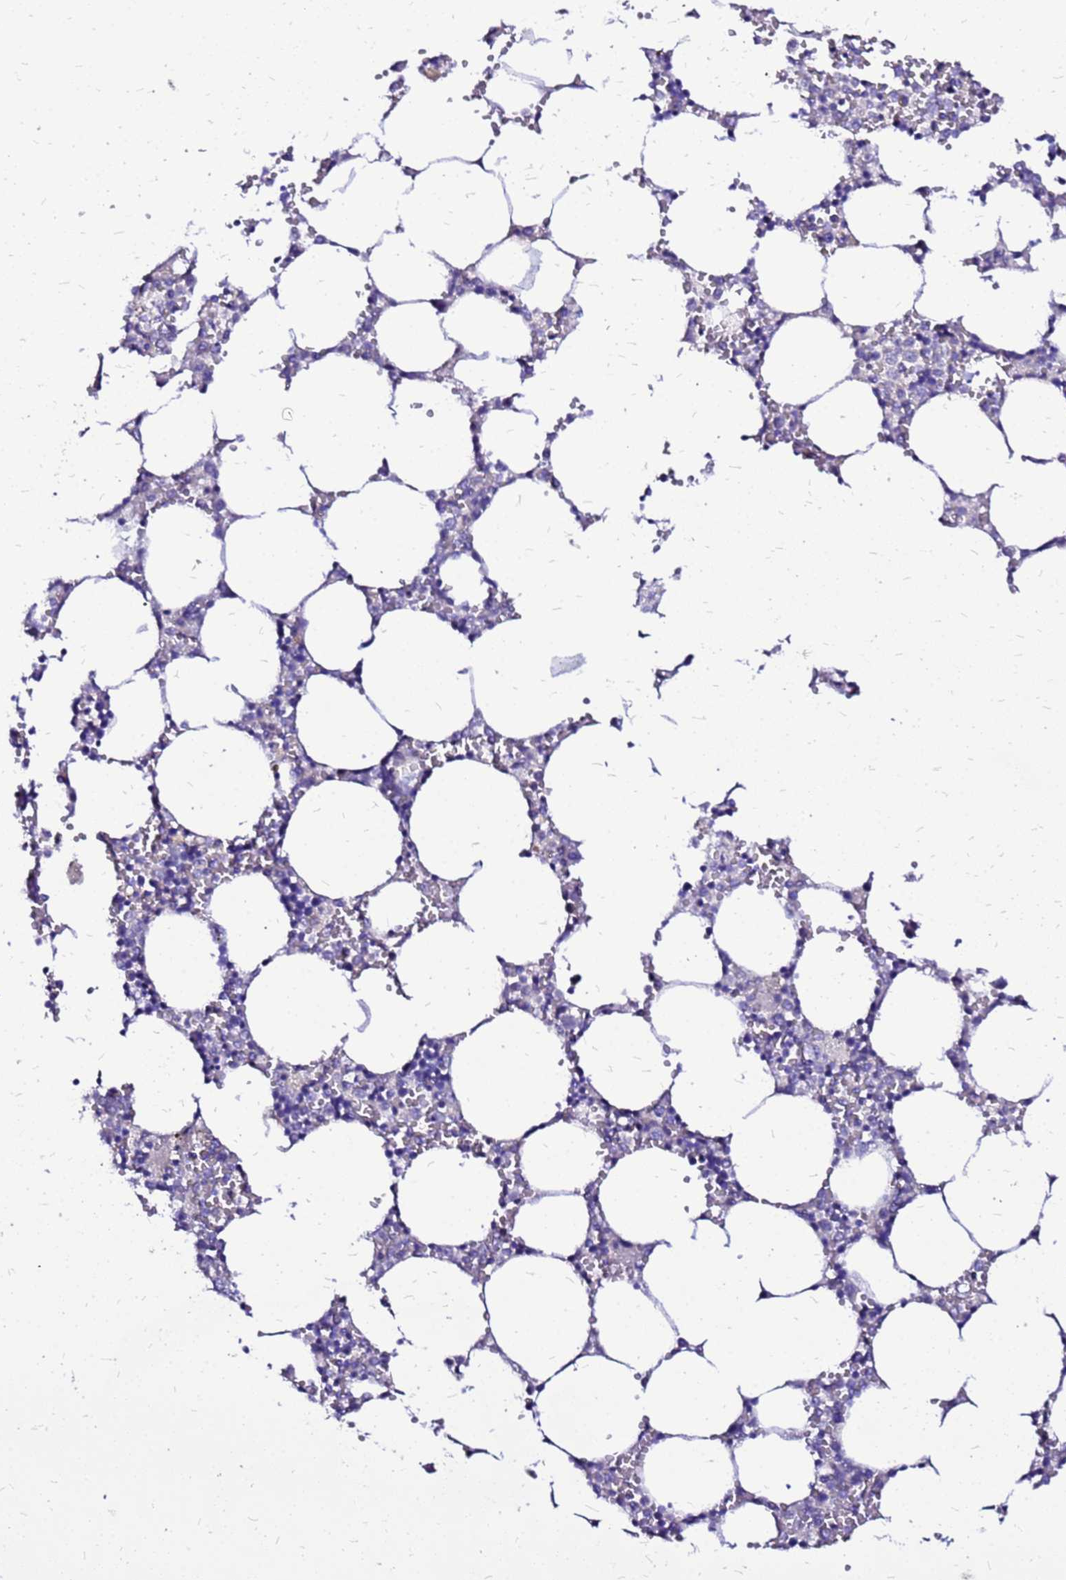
{"staining": {"intensity": "negative", "quantity": "none", "location": "none"}, "tissue": "bone marrow", "cell_type": "Hematopoietic cells", "image_type": "normal", "snomed": [{"axis": "morphology", "description": "Normal tissue, NOS"}, {"axis": "topography", "description": "Bone marrow"}], "caption": "A histopathology image of bone marrow stained for a protein displays no brown staining in hematopoietic cells. The staining was performed using DAB (3,3'-diaminobenzidine) to visualize the protein expression in brown, while the nuclei were stained in blue with hematoxylin (Magnification: 20x).", "gene": "ARHGEF35", "patient": {"sex": "female", "age": 64}}